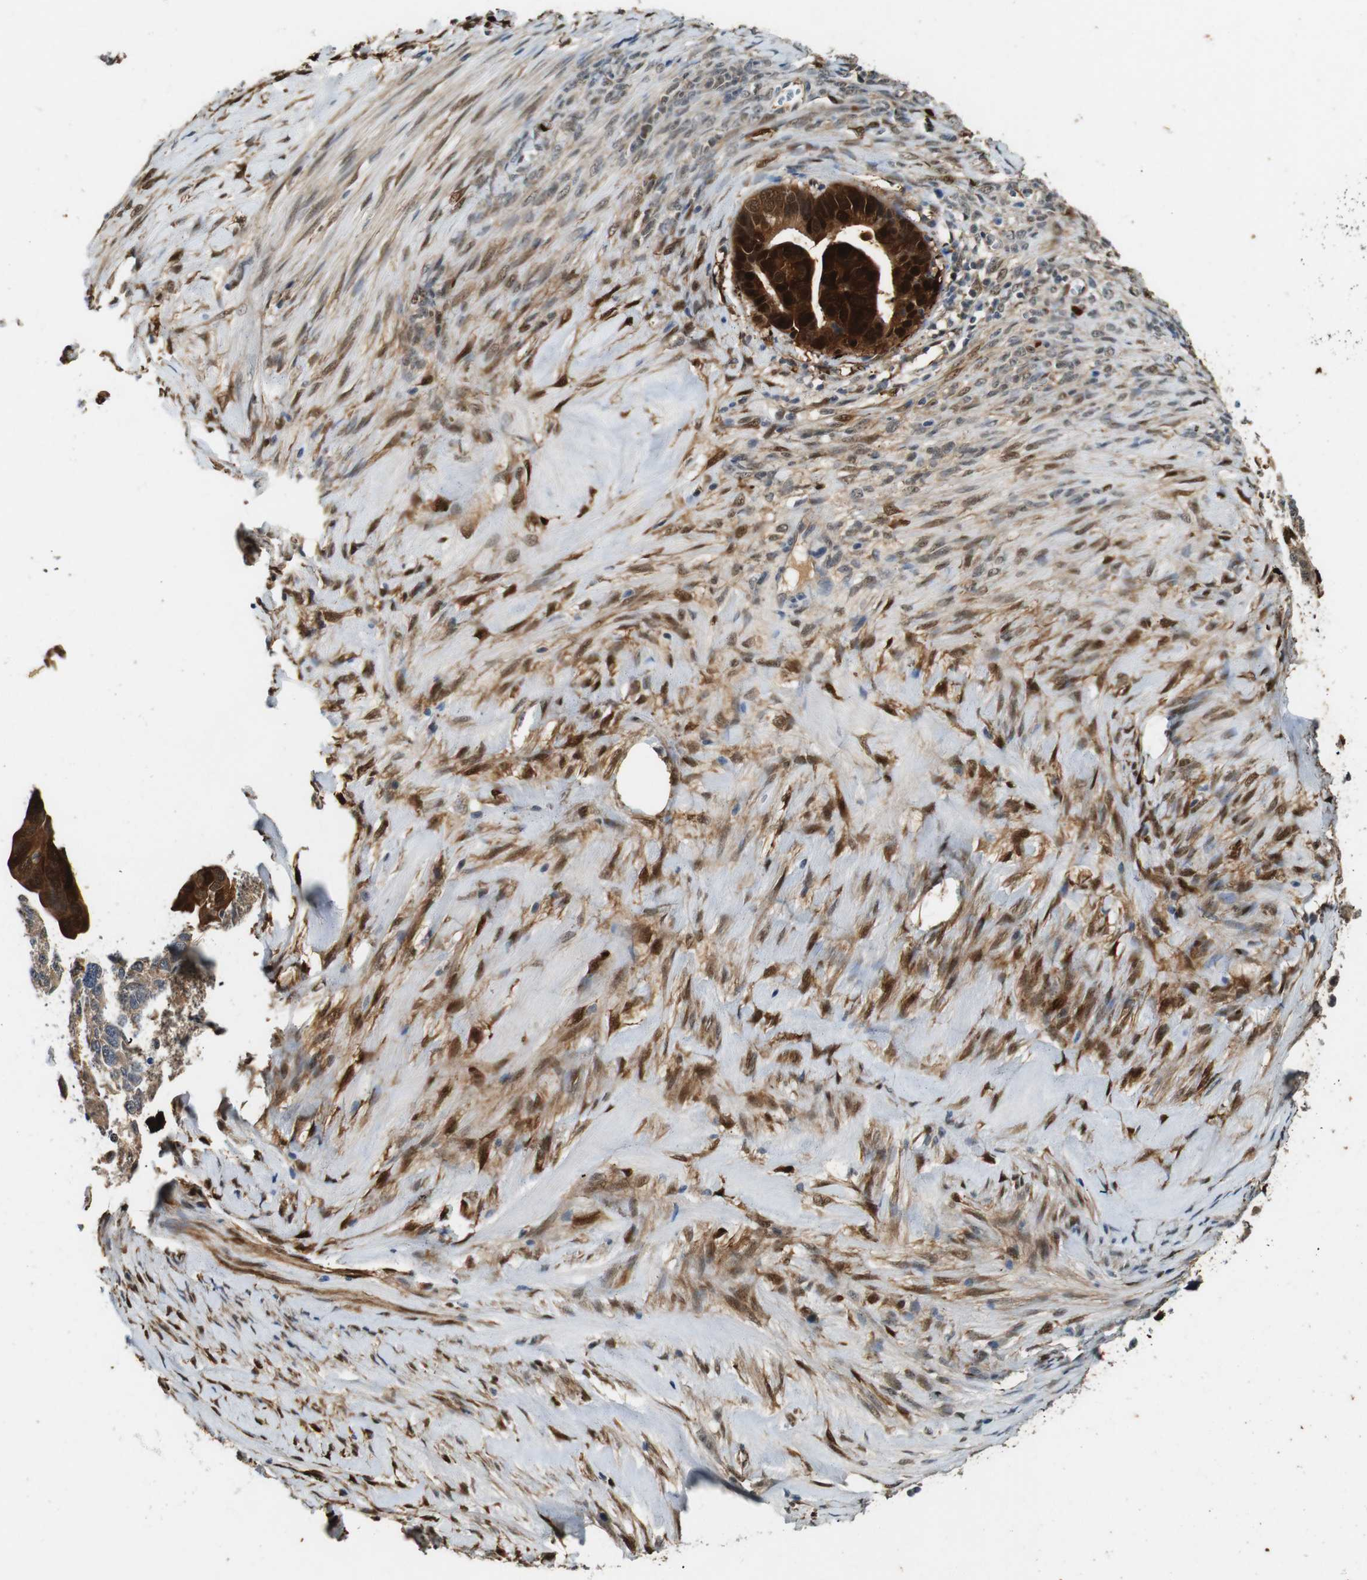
{"staining": {"intensity": "strong", "quantity": ">75%", "location": "cytoplasmic/membranous,nuclear"}, "tissue": "ovarian cancer", "cell_type": "Tumor cells", "image_type": "cancer", "snomed": [{"axis": "morphology", "description": "Cystadenocarcinoma, serous, NOS"}, {"axis": "topography", "description": "Ovary"}], "caption": "Serous cystadenocarcinoma (ovarian) tissue displays strong cytoplasmic/membranous and nuclear staining in approximately >75% of tumor cells, visualized by immunohistochemistry. The protein is stained brown, and the nuclei are stained in blue (DAB (3,3'-diaminobenzidine) IHC with brightfield microscopy, high magnification).", "gene": "LXN", "patient": {"sex": "female", "age": 56}}